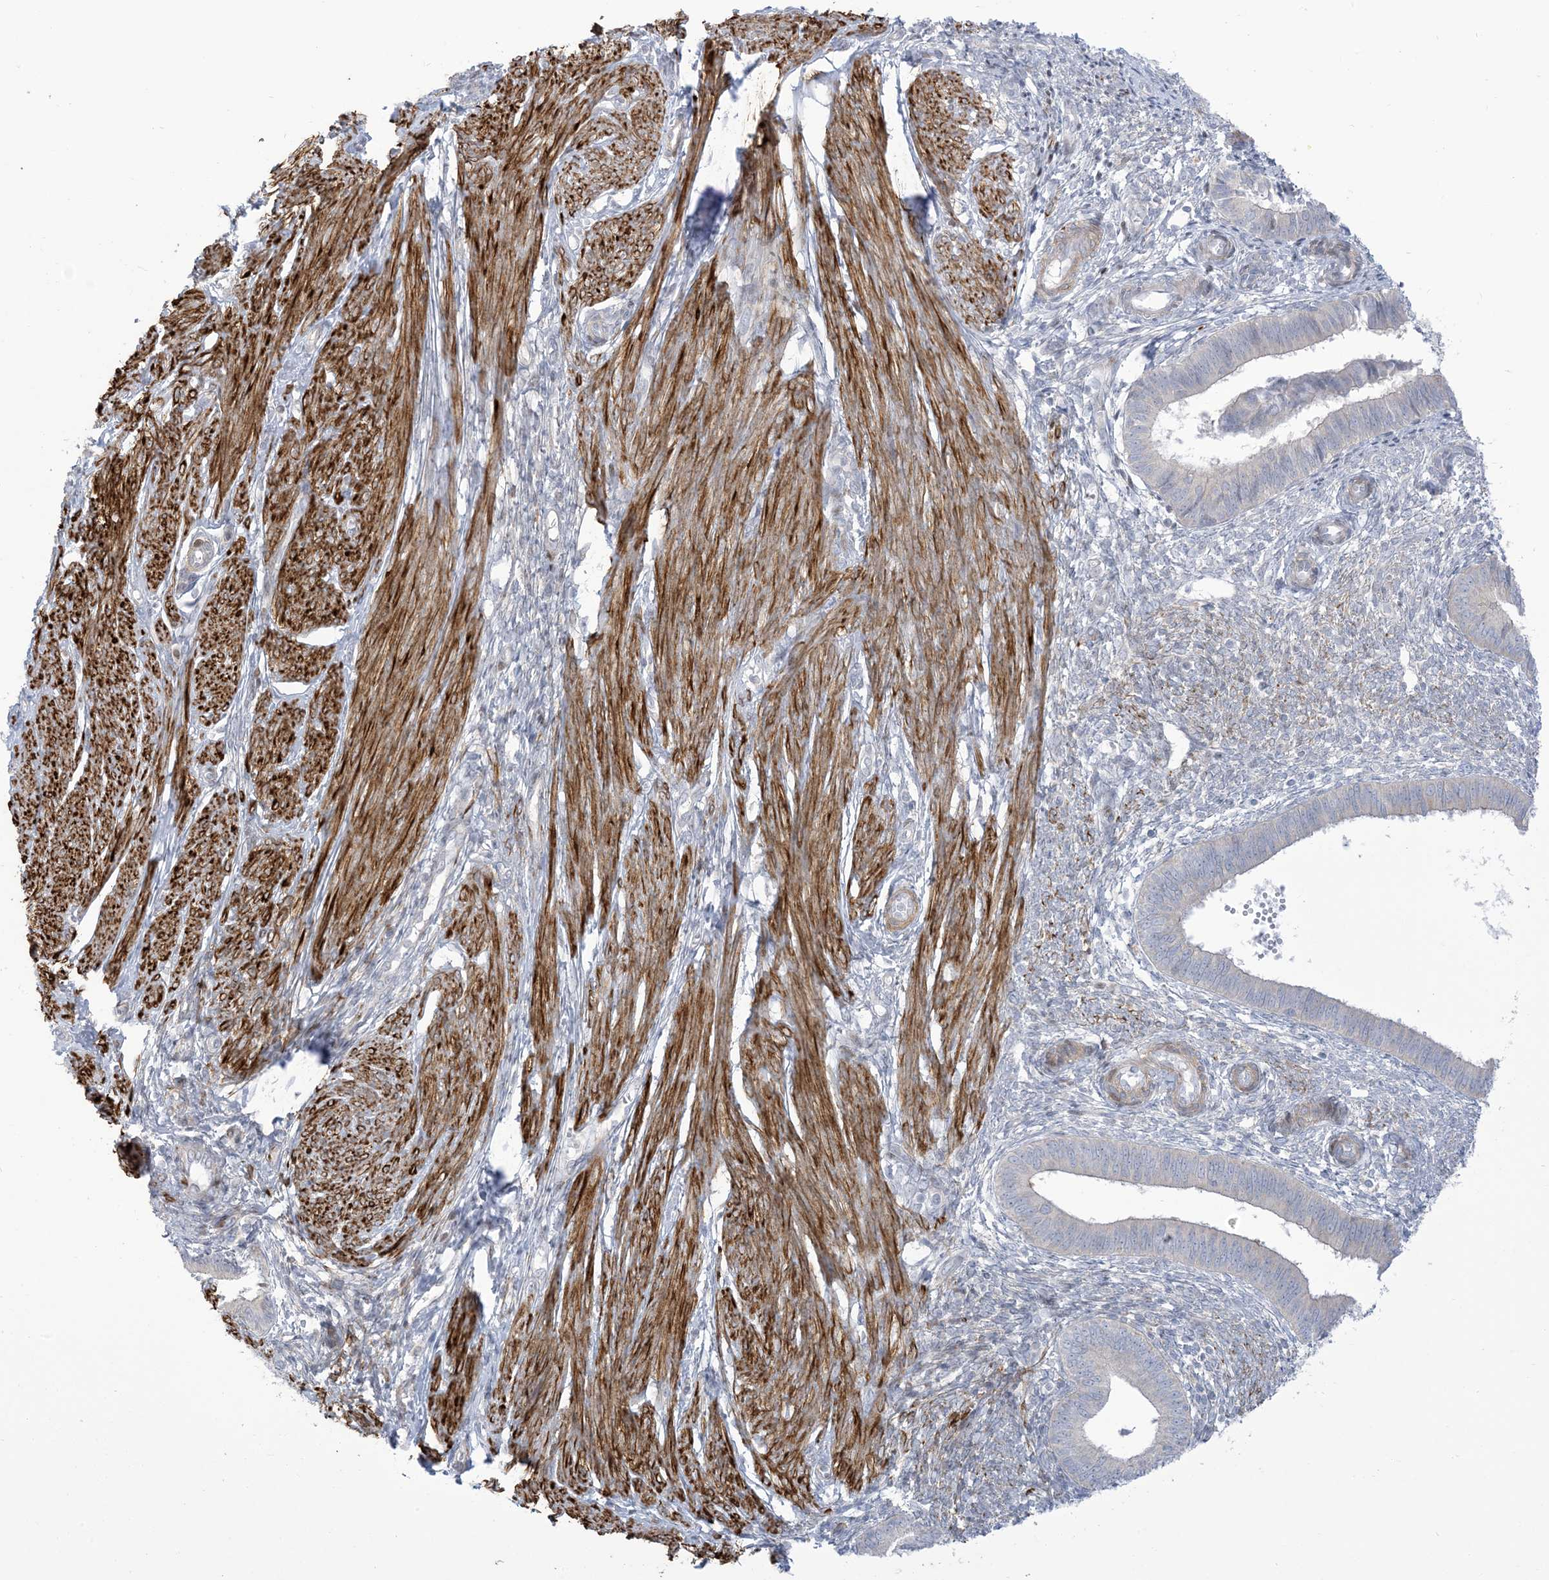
{"staining": {"intensity": "negative", "quantity": "none", "location": "none"}, "tissue": "endometrium", "cell_type": "Cells in endometrial stroma", "image_type": "normal", "snomed": [{"axis": "morphology", "description": "Normal tissue, NOS"}, {"axis": "topography", "description": "Endometrium"}], "caption": "Protein analysis of benign endometrium shows no significant positivity in cells in endometrial stroma.", "gene": "AFTPH", "patient": {"sex": "female", "age": 46}}